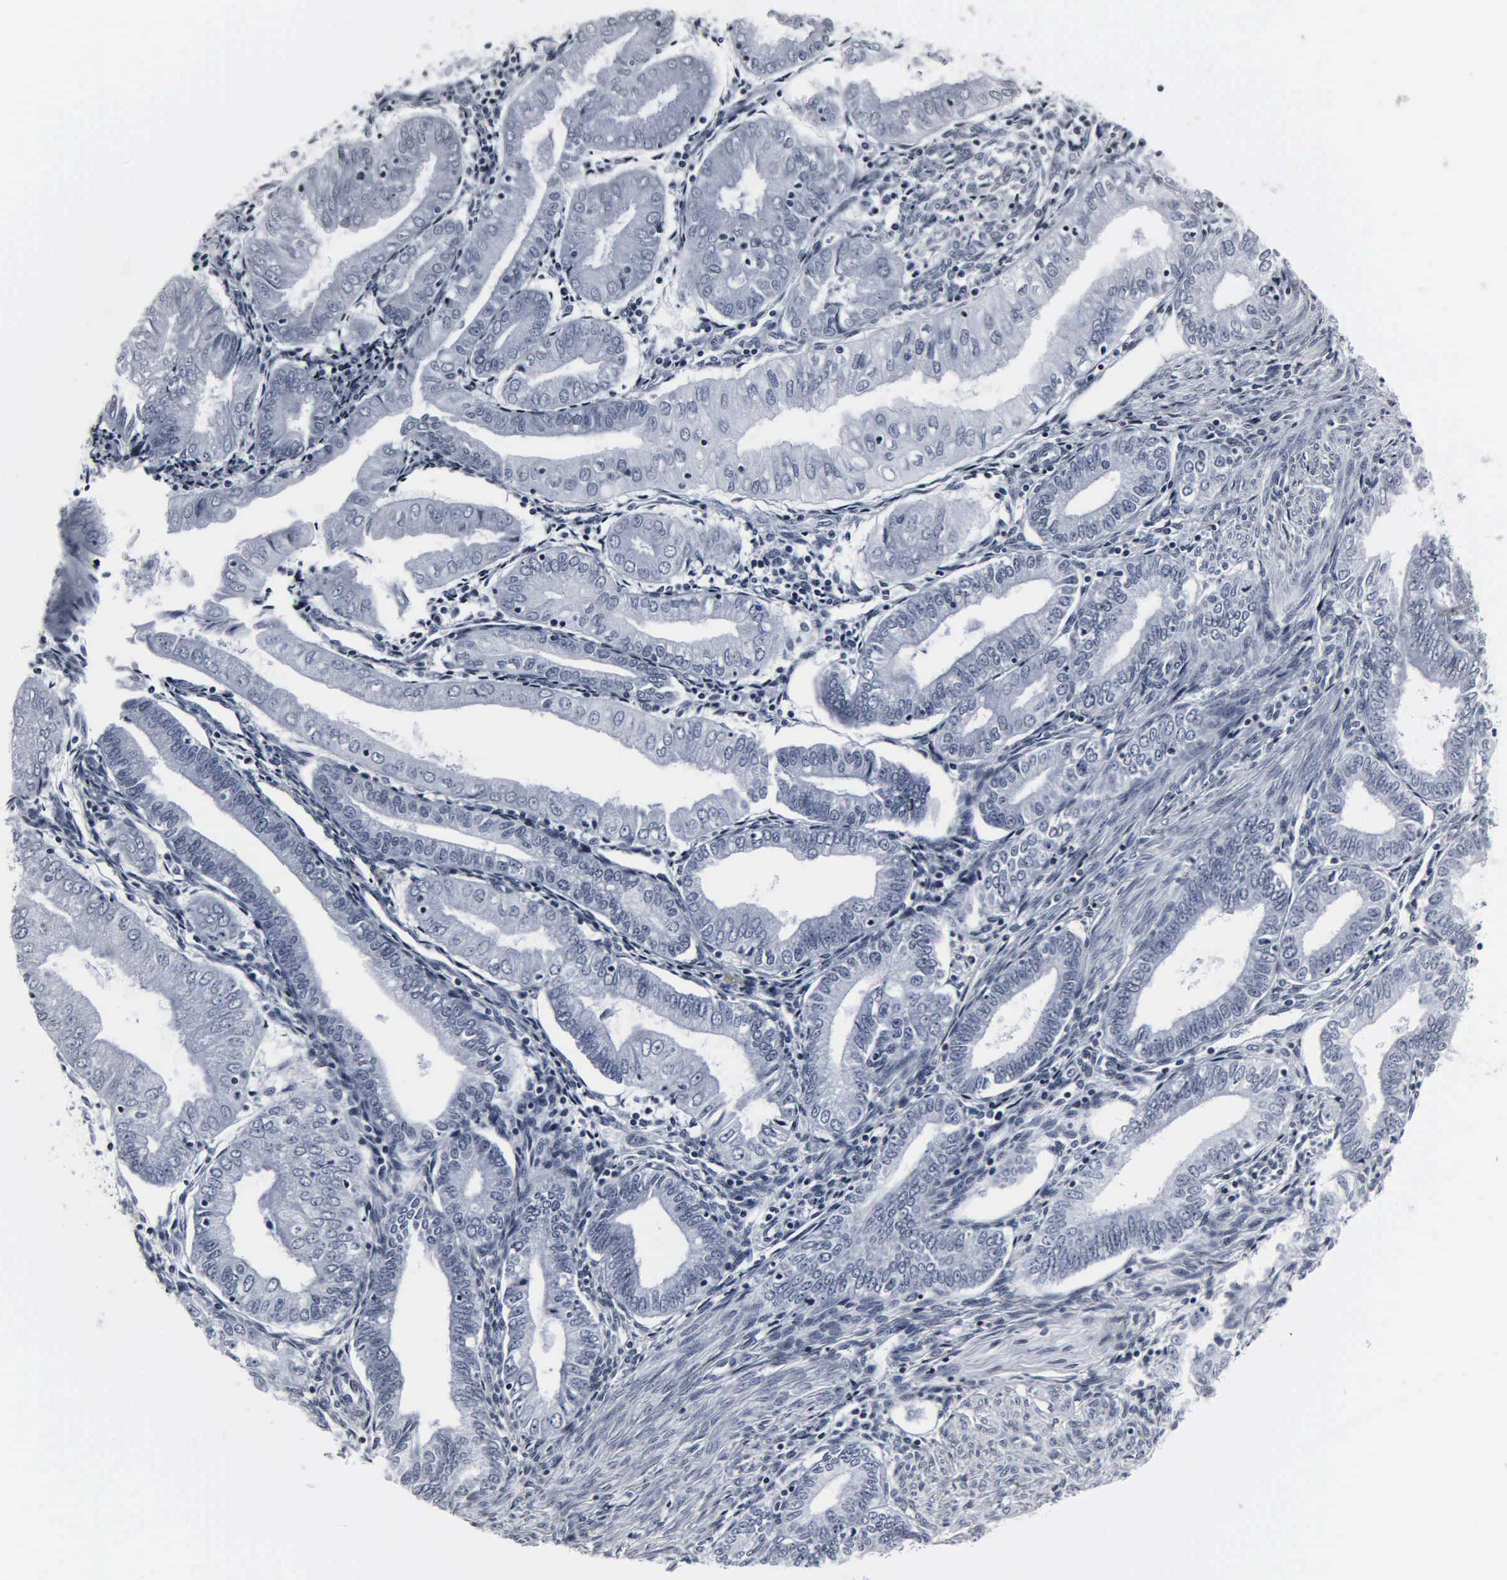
{"staining": {"intensity": "negative", "quantity": "none", "location": "none"}, "tissue": "endometrial cancer", "cell_type": "Tumor cells", "image_type": "cancer", "snomed": [{"axis": "morphology", "description": "Adenocarcinoma, NOS"}, {"axis": "topography", "description": "Endometrium"}], "caption": "IHC micrograph of neoplastic tissue: endometrial cancer (adenocarcinoma) stained with DAB (3,3'-diaminobenzidine) demonstrates no significant protein expression in tumor cells. The staining was performed using DAB (3,3'-diaminobenzidine) to visualize the protein expression in brown, while the nuclei were stained in blue with hematoxylin (Magnification: 20x).", "gene": "DGCR2", "patient": {"sex": "female", "age": 55}}